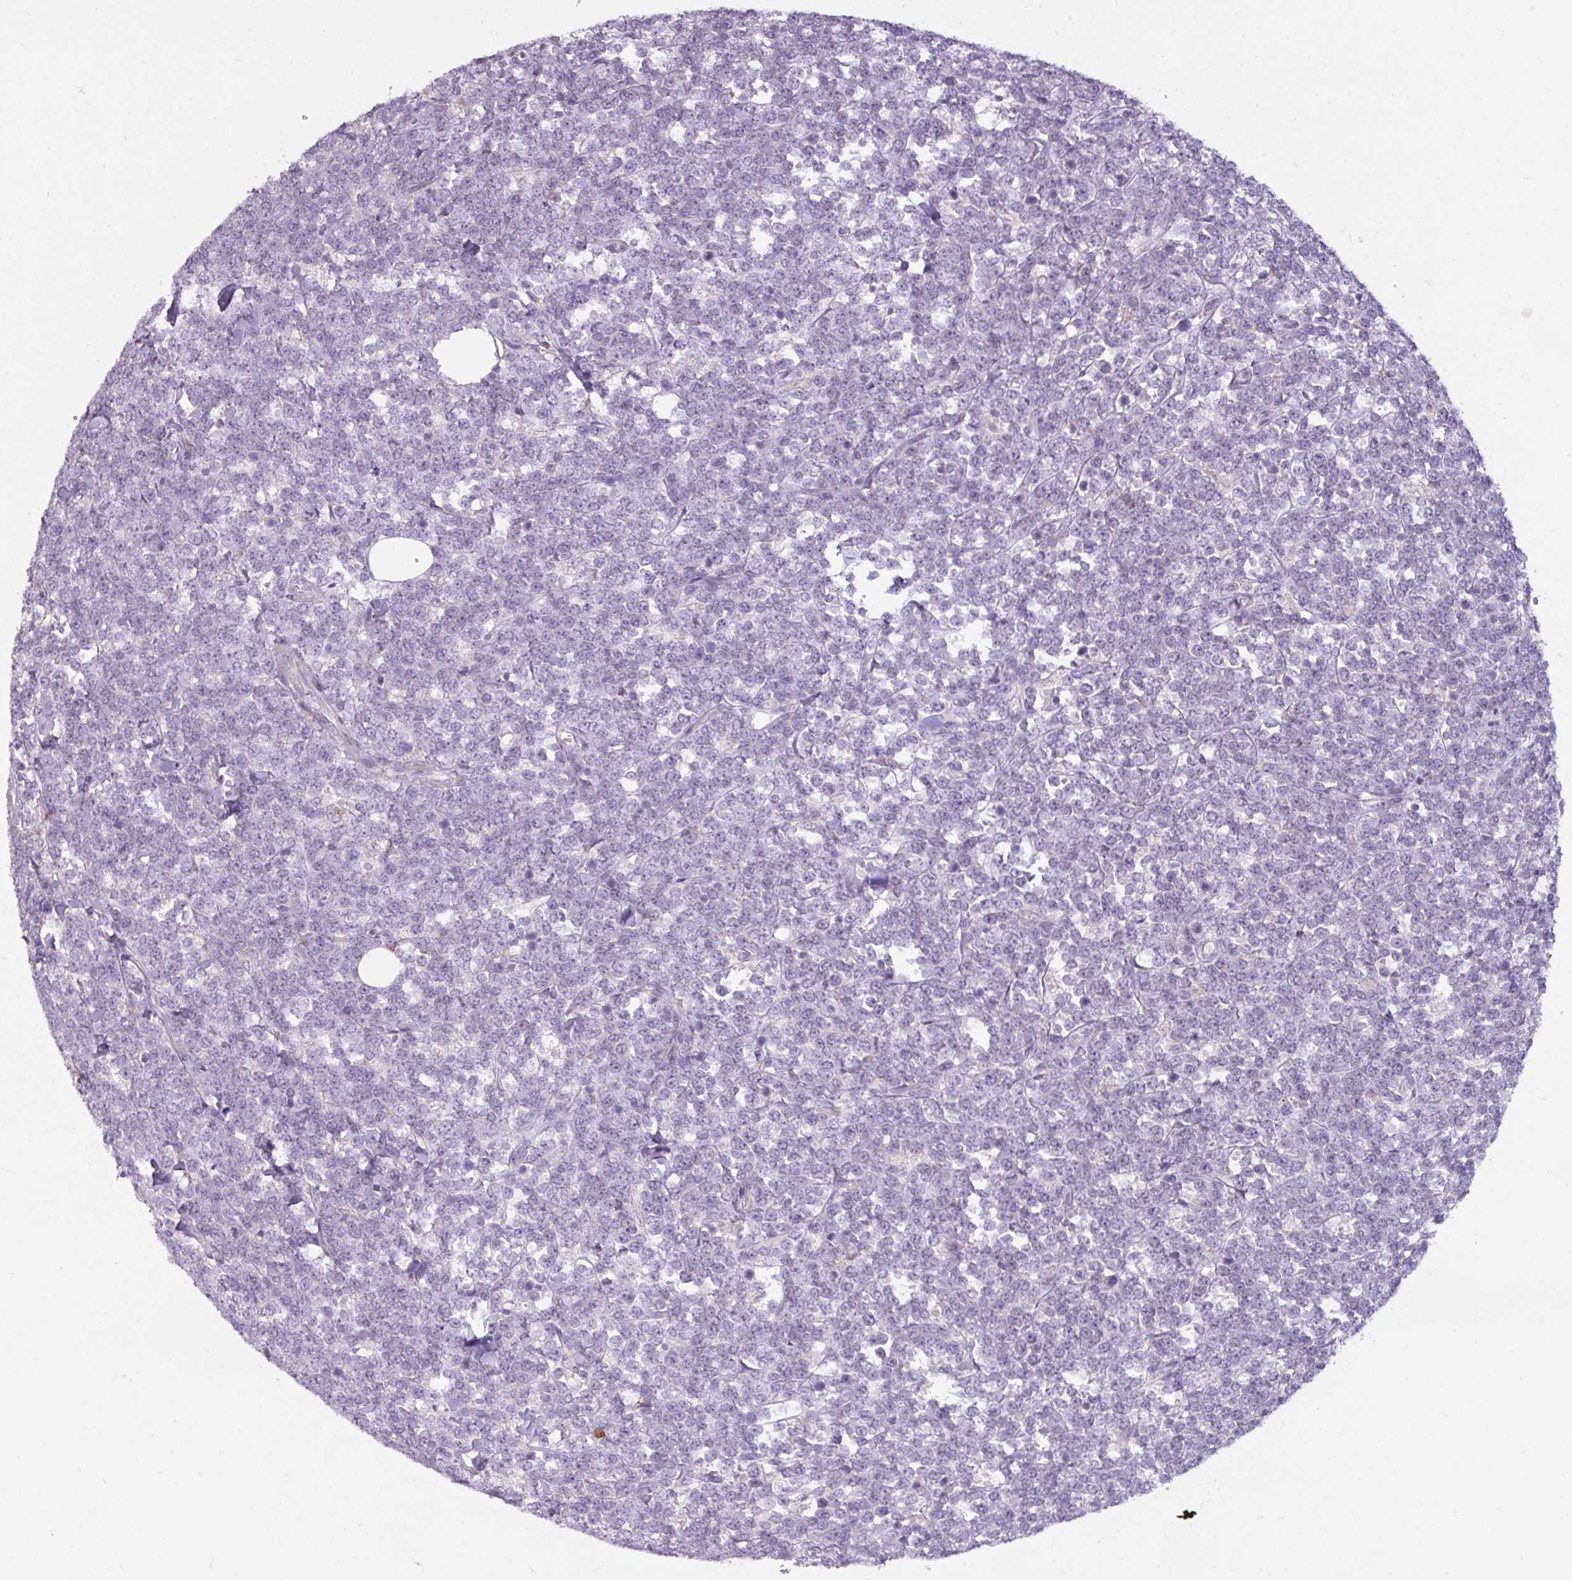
{"staining": {"intensity": "negative", "quantity": "none", "location": "none"}, "tissue": "lymphoma", "cell_type": "Tumor cells", "image_type": "cancer", "snomed": [{"axis": "morphology", "description": "Malignant lymphoma, non-Hodgkin's type, High grade"}, {"axis": "topography", "description": "Small intestine"}, {"axis": "topography", "description": "Colon"}], "caption": "Immunohistochemistry (IHC) histopathology image of neoplastic tissue: lymphoma stained with DAB reveals no significant protein staining in tumor cells.", "gene": "C2orf68", "patient": {"sex": "male", "age": 8}}